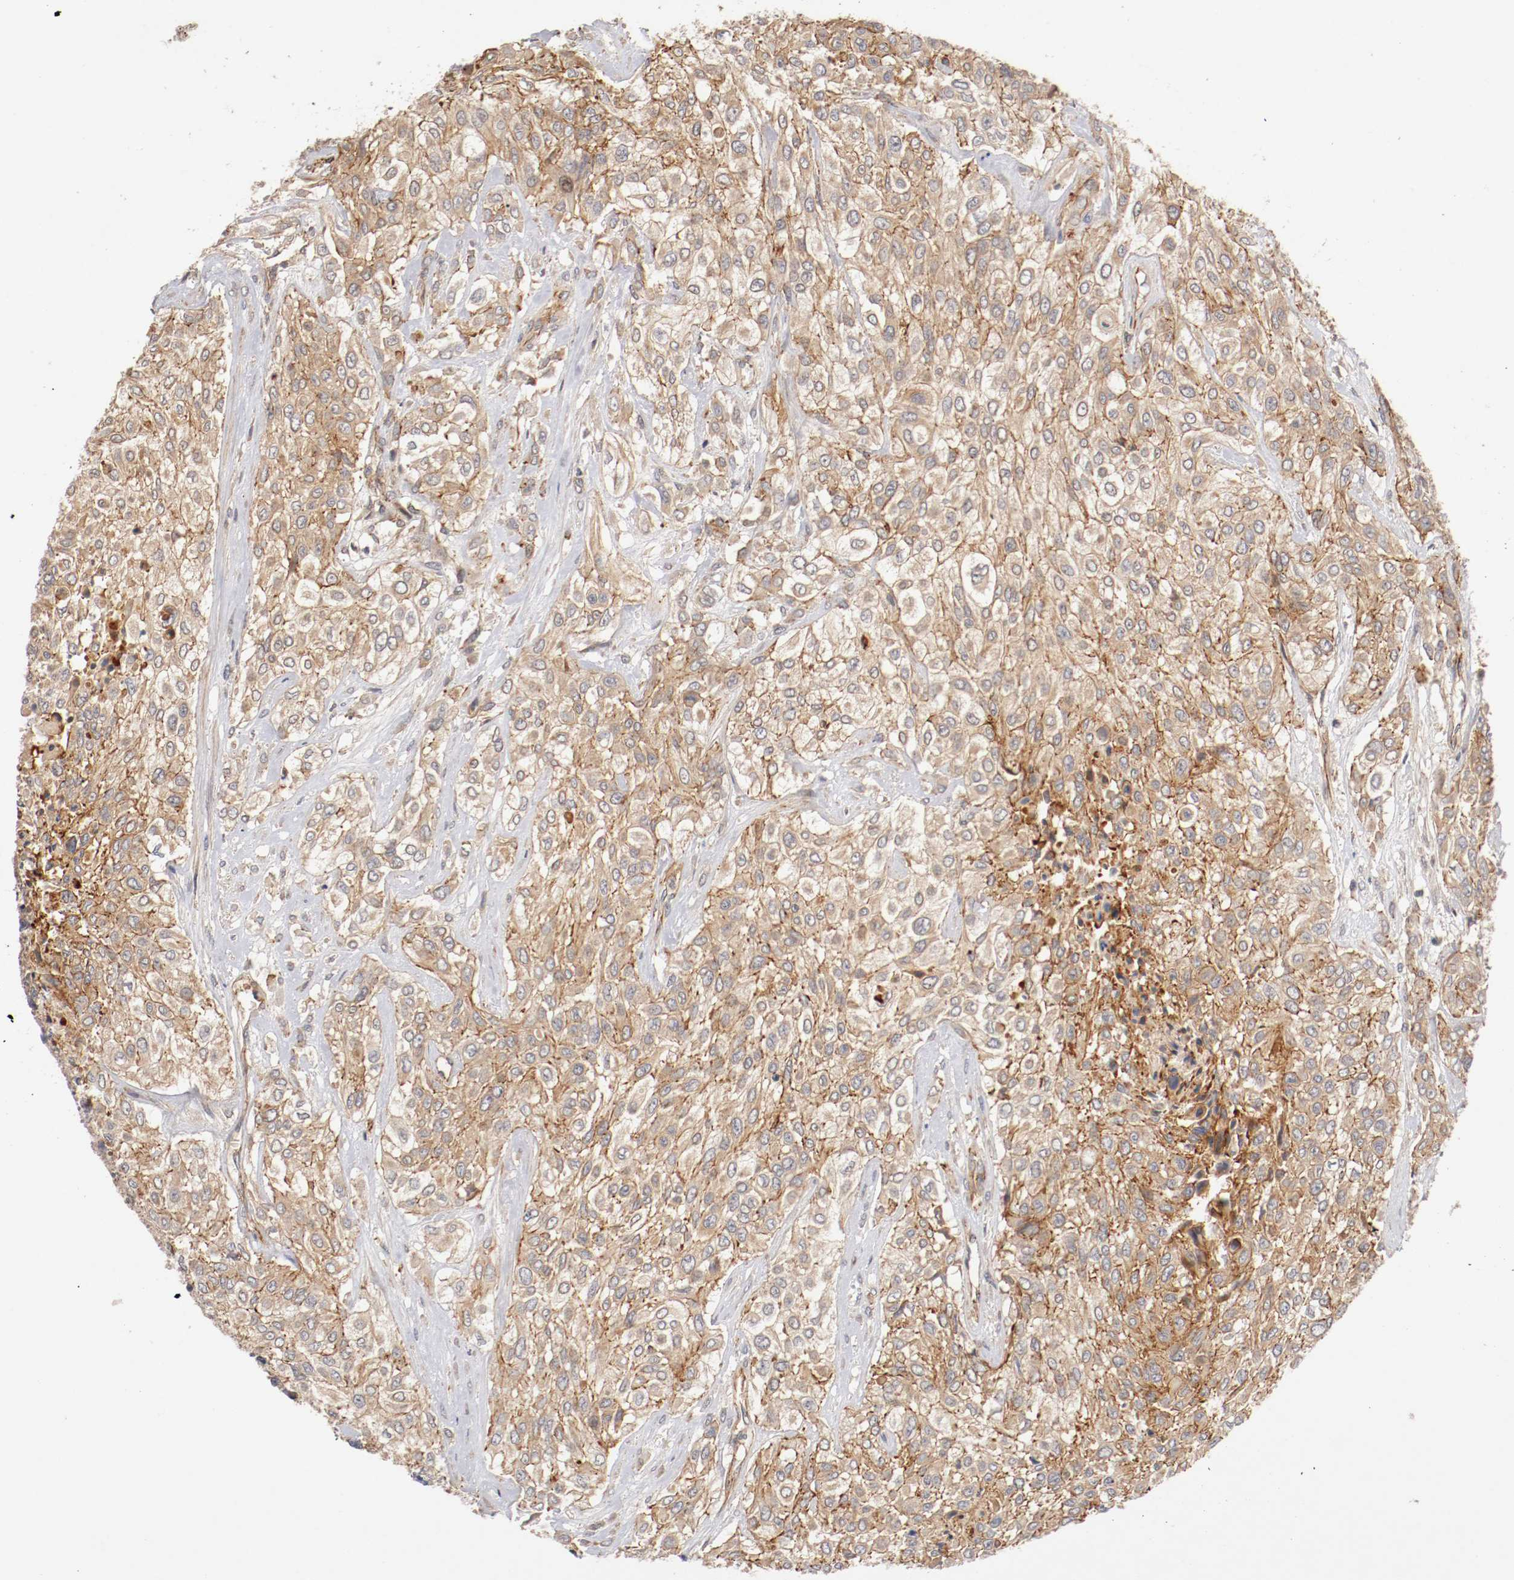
{"staining": {"intensity": "moderate", "quantity": ">75%", "location": "cytoplasmic/membranous"}, "tissue": "urothelial cancer", "cell_type": "Tumor cells", "image_type": "cancer", "snomed": [{"axis": "morphology", "description": "Urothelial carcinoma, High grade"}, {"axis": "topography", "description": "Urinary bladder"}], "caption": "IHC (DAB) staining of human high-grade urothelial carcinoma reveals moderate cytoplasmic/membranous protein expression in about >75% of tumor cells. (Stains: DAB (3,3'-diaminobenzidine) in brown, nuclei in blue, Microscopy: brightfield microscopy at high magnification).", "gene": "TYK2", "patient": {"sex": "male", "age": 57}}